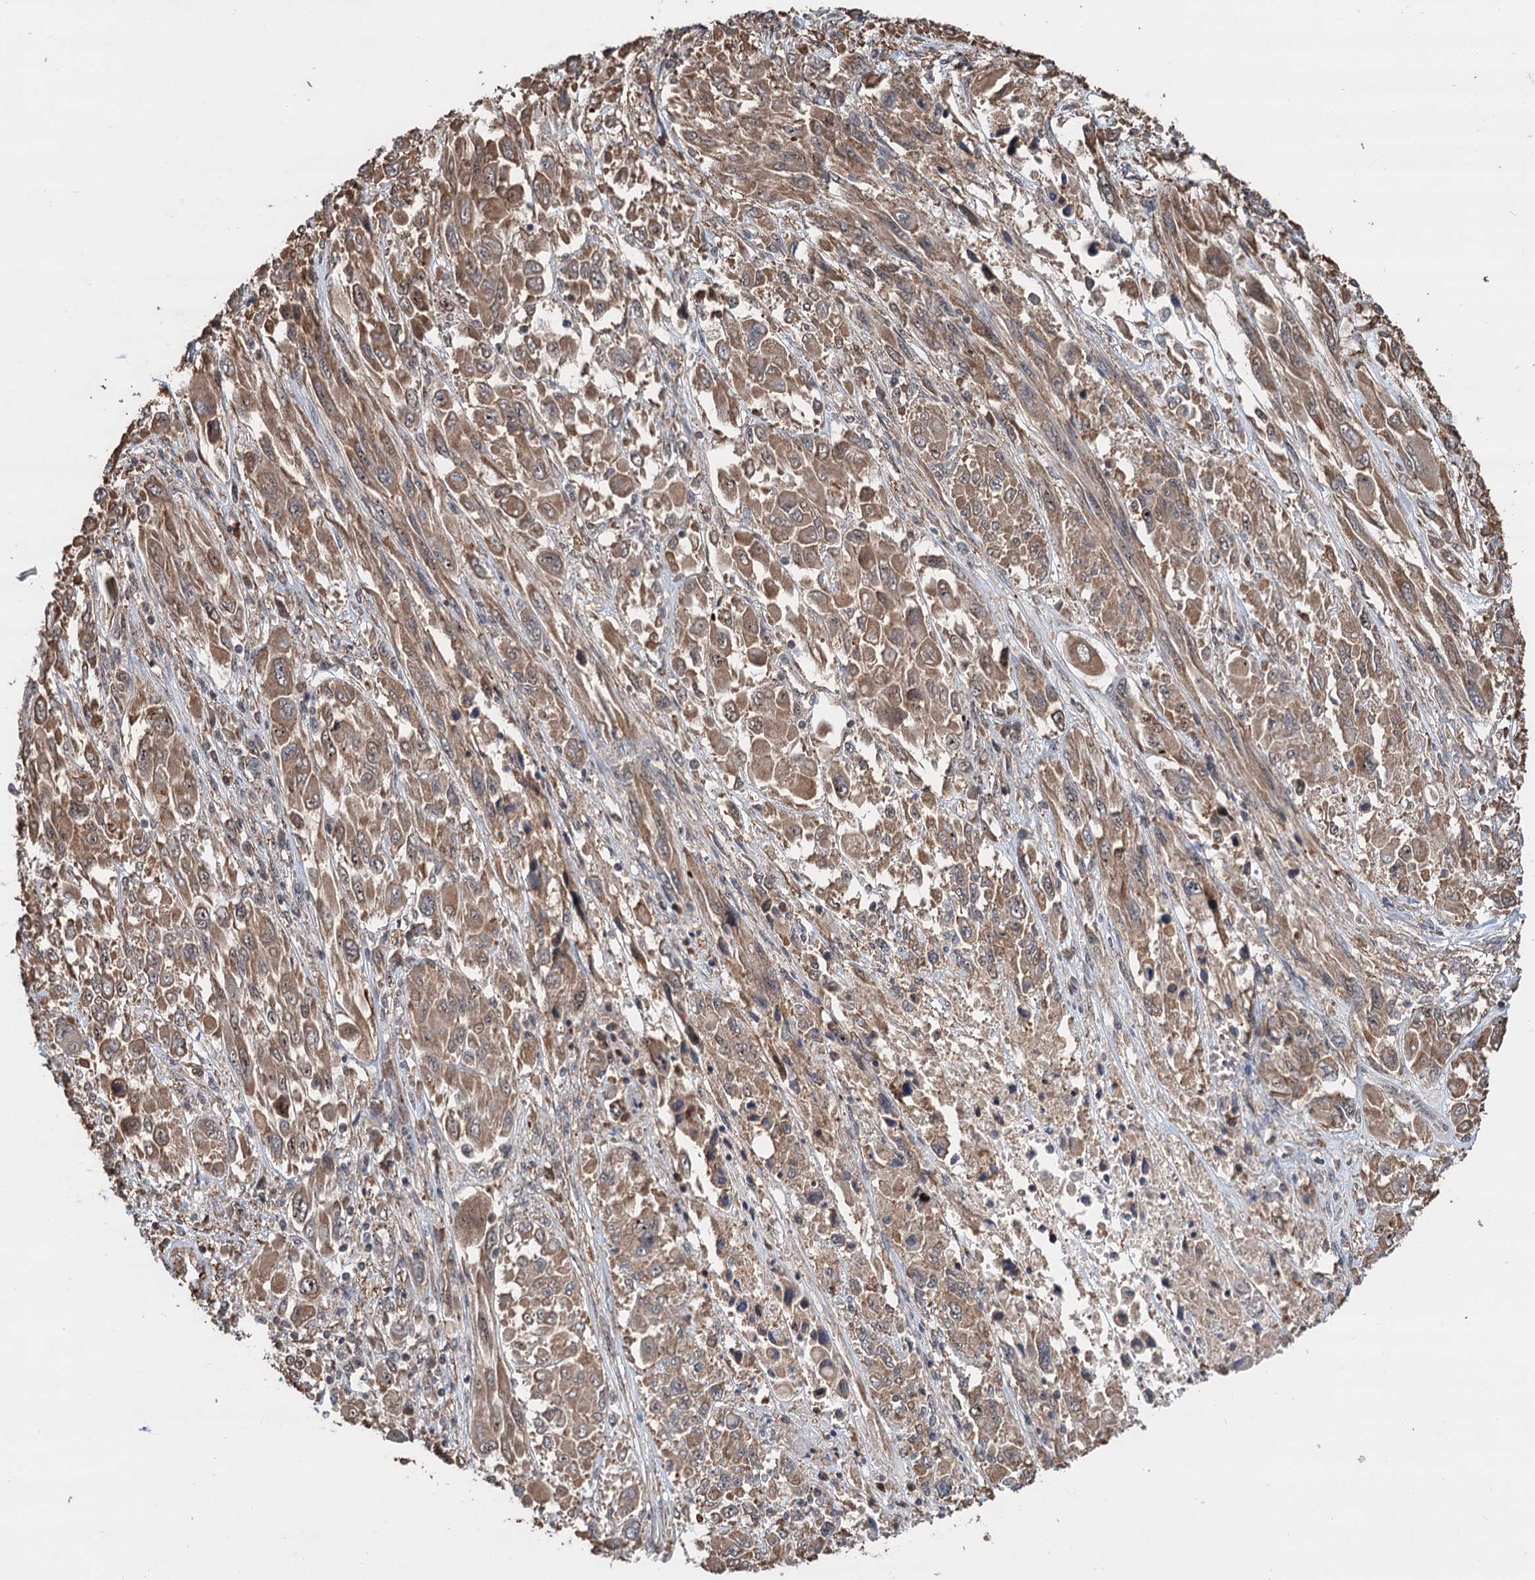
{"staining": {"intensity": "moderate", "quantity": ">75%", "location": "cytoplasmic/membranous,nuclear"}, "tissue": "melanoma", "cell_type": "Tumor cells", "image_type": "cancer", "snomed": [{"axis": "morphology", "description": "Malignant melanoma, NOS"}, {"axis": "topography", "description": "Skin"}], "caption": "This is a photomicrograph of IHC staining of malignant melanoma, which shows moderate positivity in the cytoplasmic/membranous and nuclear of tumor cells.", "gene": "TMA16", "patient": {"sex": "female", "age": 91}}